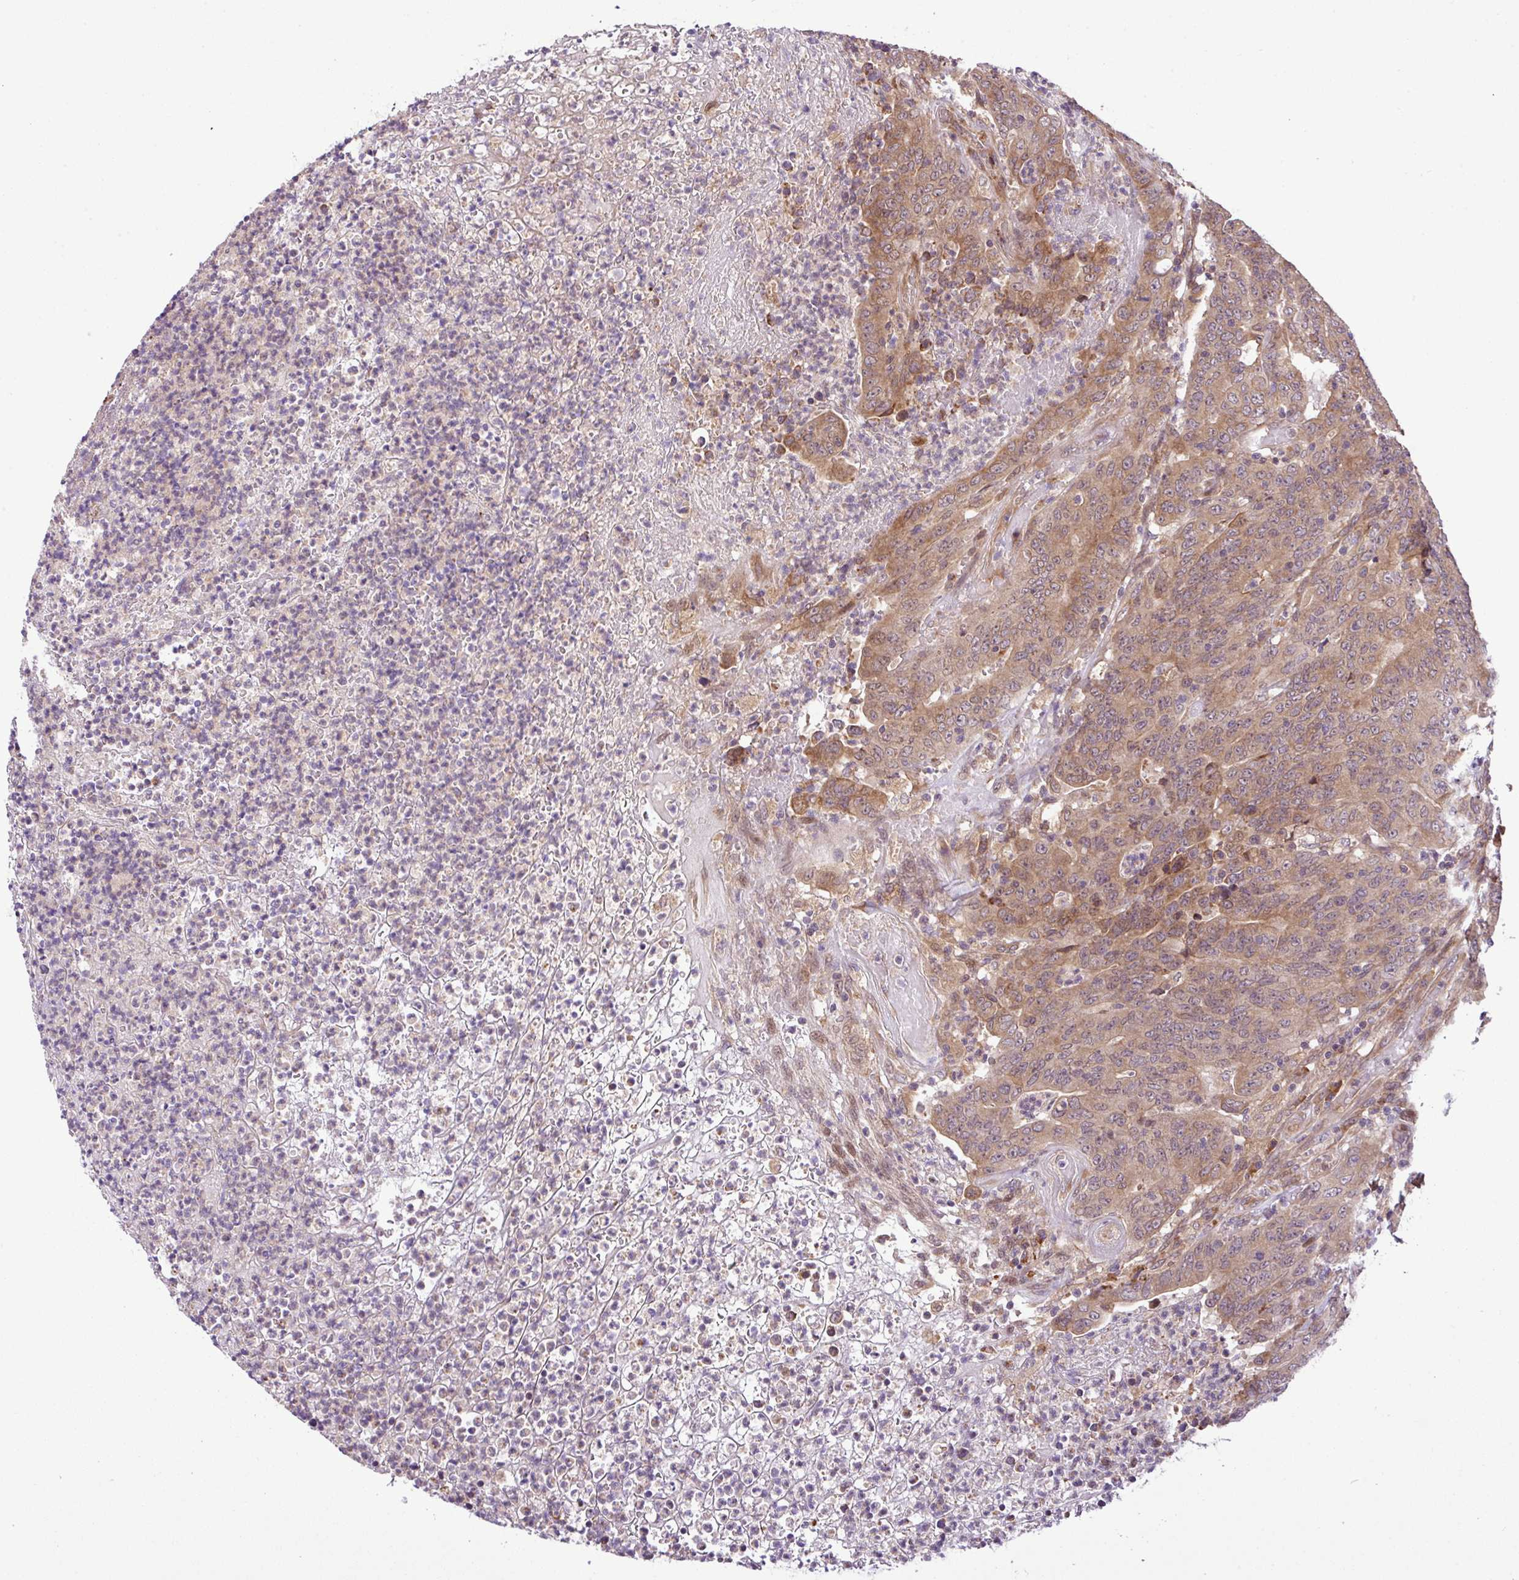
{"staining": {"intensity": "moderate", "quantity": ">75%", "location": "cytoplasmic/membranous"}, "tissue": "colorectal cancer", "cell_type": "Tumor cells", "image_type": "cancer", "snomed": [{"axis": "morphology", "description": "Adenocarcinoma, NOS"}, {"axis": "topography", "description": "Colon"}], "caption": "A medium amount of moderate cytoplasmic/membranous staining is identified in approximately >75% of tumor cells in colorectal adenocarcinoma tissue. The protein of interest is stained brown, and the nuclei are stained in blue (DAB IHC with brightfield microscopy, high magnification).", "gene": "DLGAP4", "patient": {"sex": "female", "age": 75}}